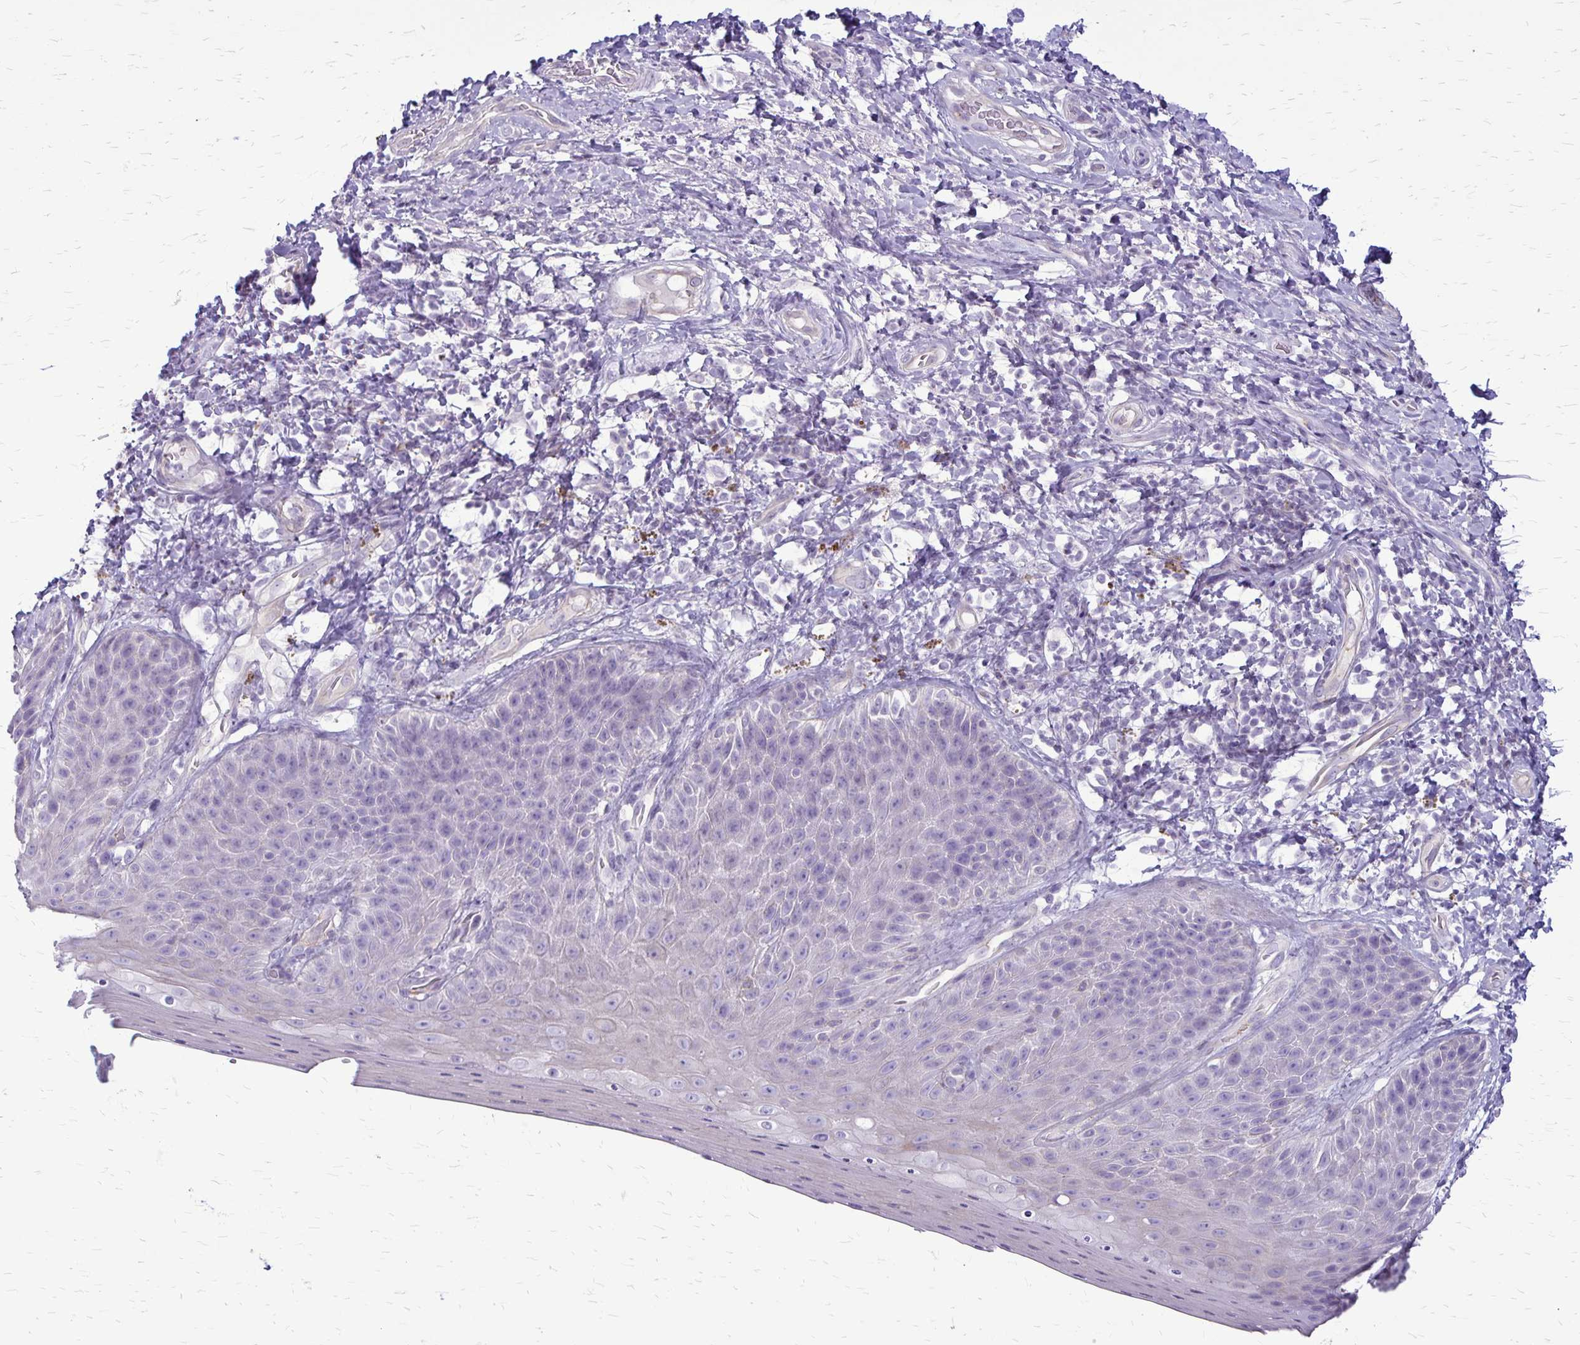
{"staining": {"intensity": "negative", "quantity": "none", "location": "none"}, "tissue": "skin", "cell_type": "Epidermal cells", "image_type": "normal", "snomed": [{"axis": "morphology", "description": "Normal tissue, NOS"}, {"axis": "topography", "description": "Anal"}, {"axis": "topography", "description": "Peripheral nerve tissue"}], "caption": "This photomicrograph is of benign skin stained with IHC to label a protein in brown with the nuclei are counter-stained blue. There is no expression in epidermal cells.", "gene": "GP9", "patient": {"sex": "male", "age": 53}}